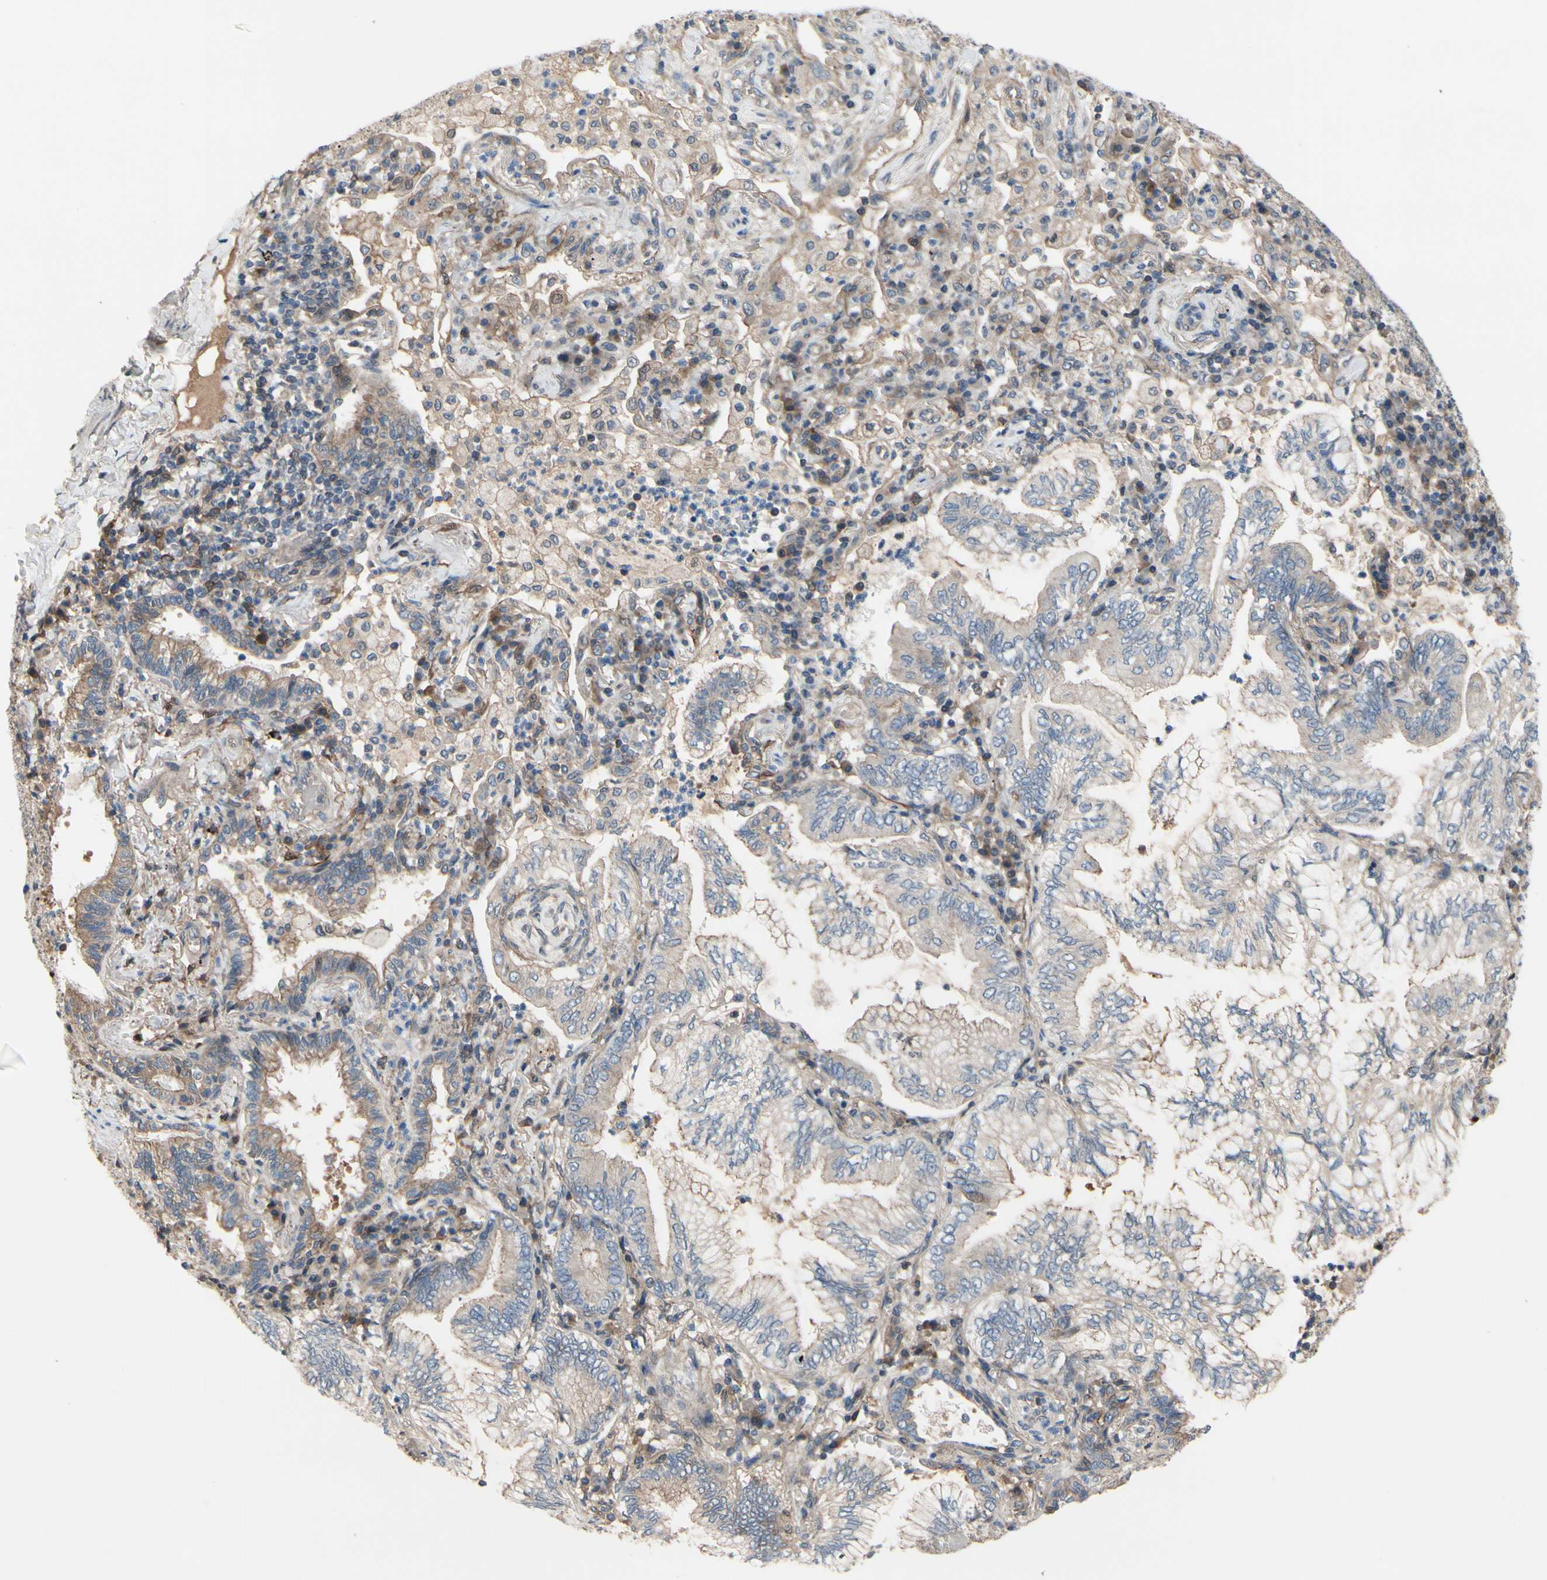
{"staining": {"intensity": "weak", "quantity": "25%-75%", "location": "cytoplasmic/membranous"}, "tissue": "lung cancer", "cell_type": "Tumor cells", "image_type": "cancer", "snomed": [{"axis": "morphology", "description": "Normal tissue, NOS"}, {"axis": "morphology", "description": "Adenocarcinoma, NOS"}, {"axis": "topography", "description": "Bronchus"}, {"axis": "topography", "description": "Lung"}], "caption": "Immunohistochemical staining of human lung cancer (adenocarcinoma) shows low levels of weak cytoplasmic/membranous protein expression in approximately 25%-75% of tumor cells.", "gene": "ICAM5", "patient": {"sex": "female", "age": 70}}